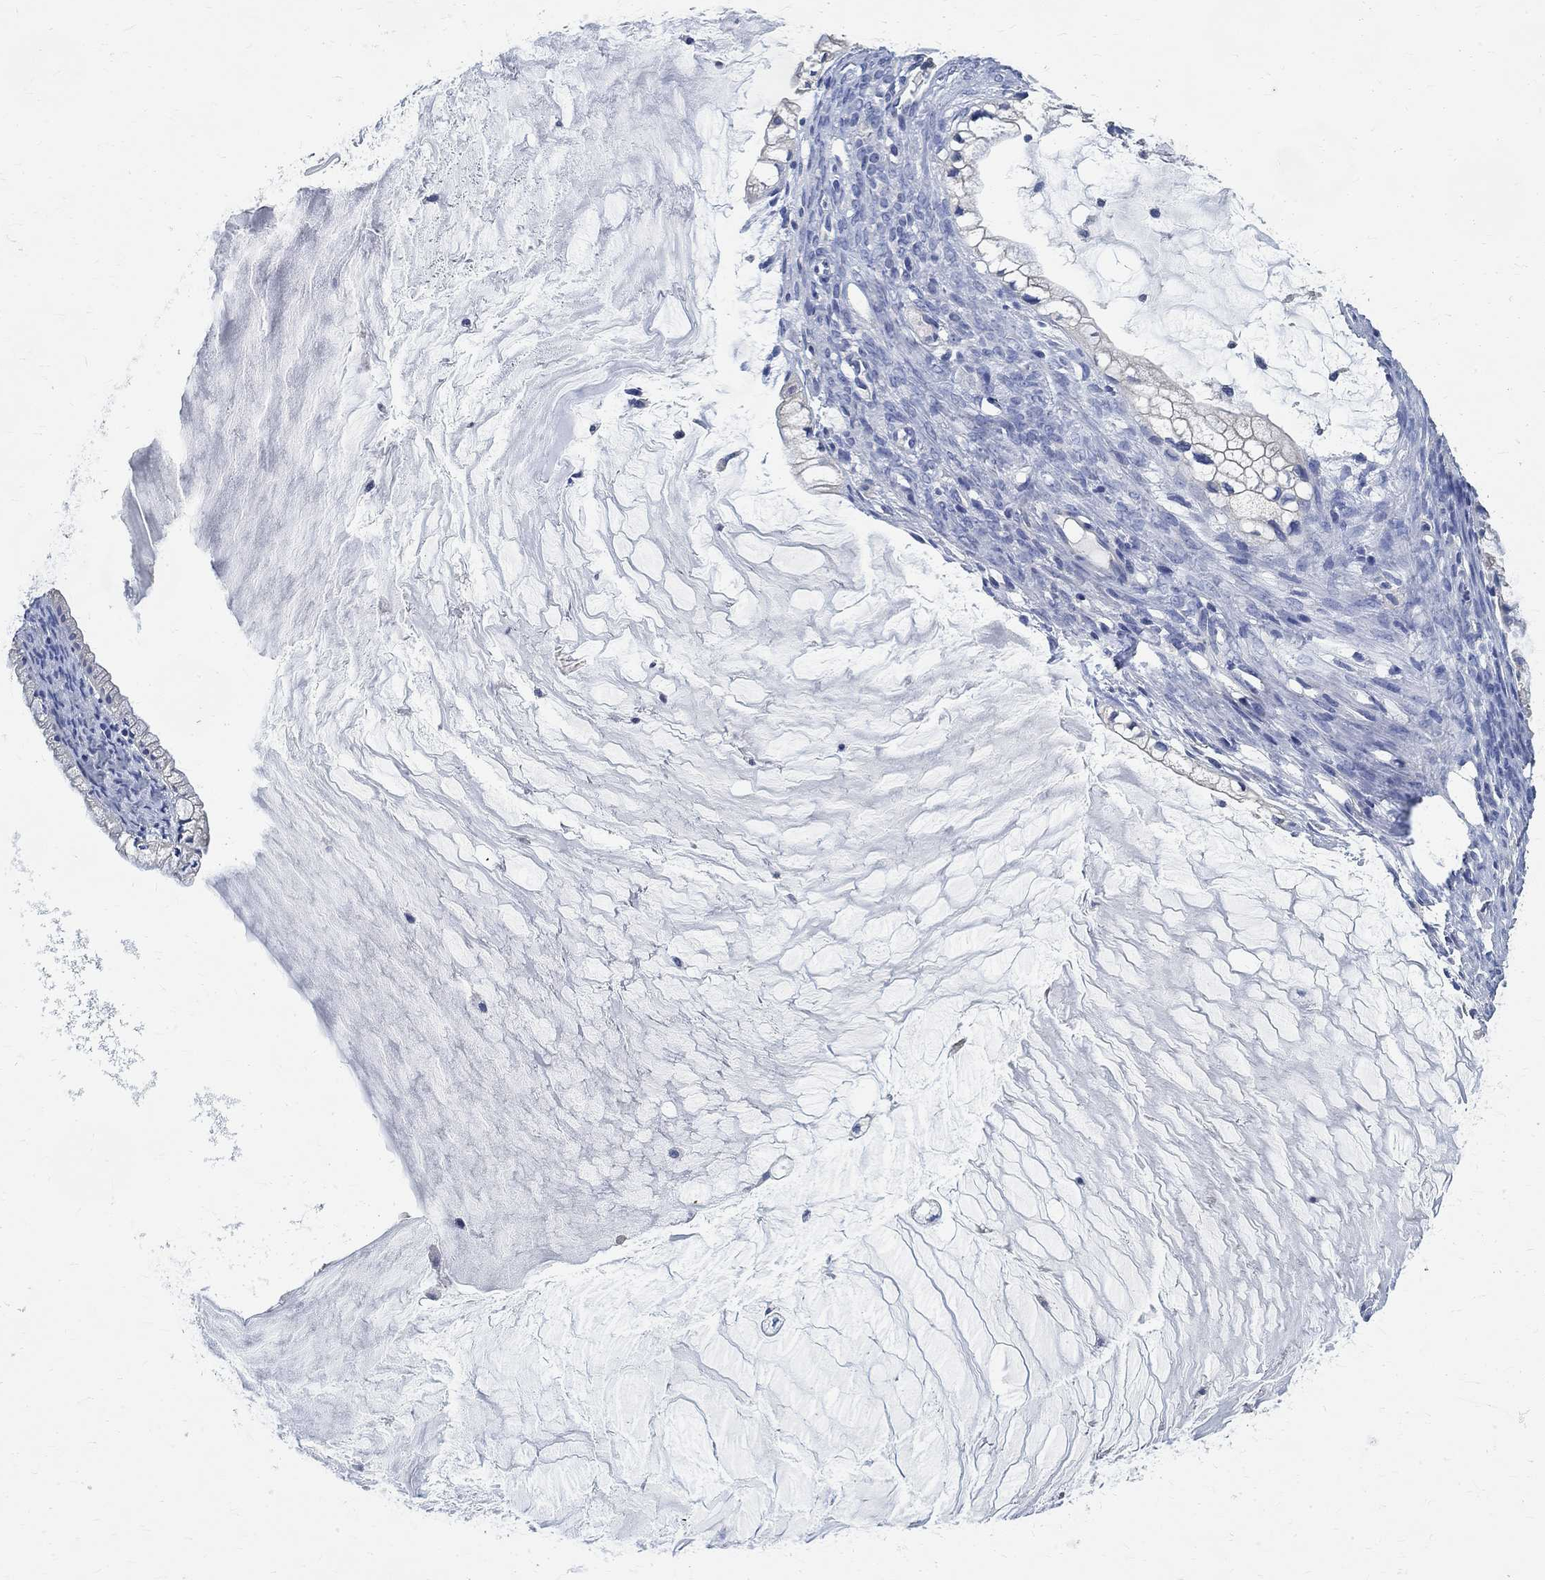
{"staining": {"intensity": "negative", "quantity": "none", "location": "none"}, "tissue": "ovarian cancer", "cell_type": "Tumor cells", "image_type": "cancer", "snomed": [{"axis": "morphology", "description": "Cystadenocarcinoma, mucinous, NOS"}, {"axis": "topography", "description": "Ovary"}], "caption": "Immunohistochemical staining of human ovarian cancer reveals no significant staining in tumor cells. (DAB IHC, high magnification).", "gene": "PRX", "patient": {"sex": "female", "age": 57}}